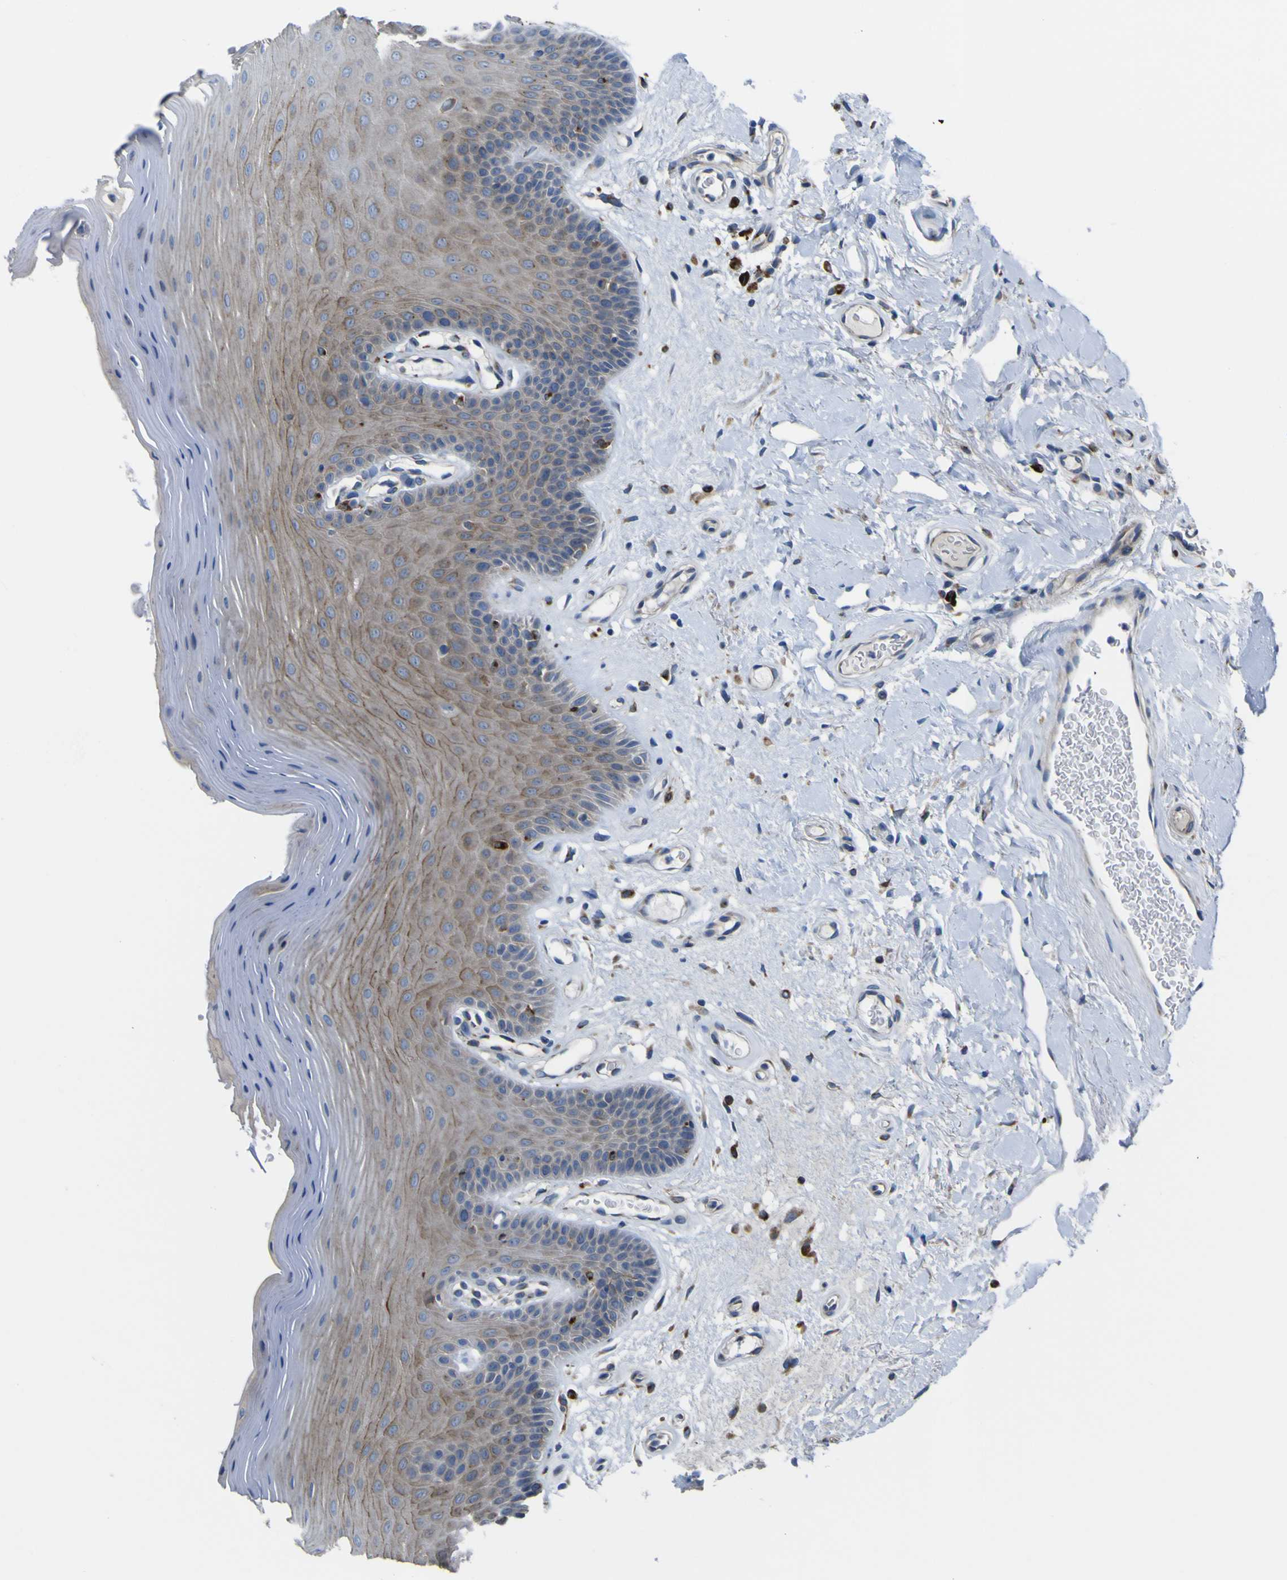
{"staining": {"intensity": "moderate", "quantity": "25%-75%", "location": "cytoplasmic/membranous"}, "tissue": "oral mucosa", "cell_type": "Squamous epithelial cells", "image_type": "normal", "snomed": [{"axis": "morphology", "description": "Normal tissue, NOS"}, {"axis": "morphology", "description": "Squamous cell carcinoma, NOS"}, {"axis": "topography", "description": "Skeletal muscle"}, {"axis": "topography", "description": "Adipose tissue"}, {"axis": "topography", "description": "Vascular tissue"}, {"axis": "topography", "description": "Oral tissue"}, {"axis": "topography", "description": "Peripheral nerve tissue"}, {"axis": "topography", "description": "Head-Neck"}], "caption": "Approximately 25%-75% of squamous epithelial cells in normal human oral mucosa exhibit moderate cytoplasmic/membranous protein expression as visualized by brown immunohistochemical staining.", "gene": "CST3", "patient": {"sex": "male", "age": 71}}